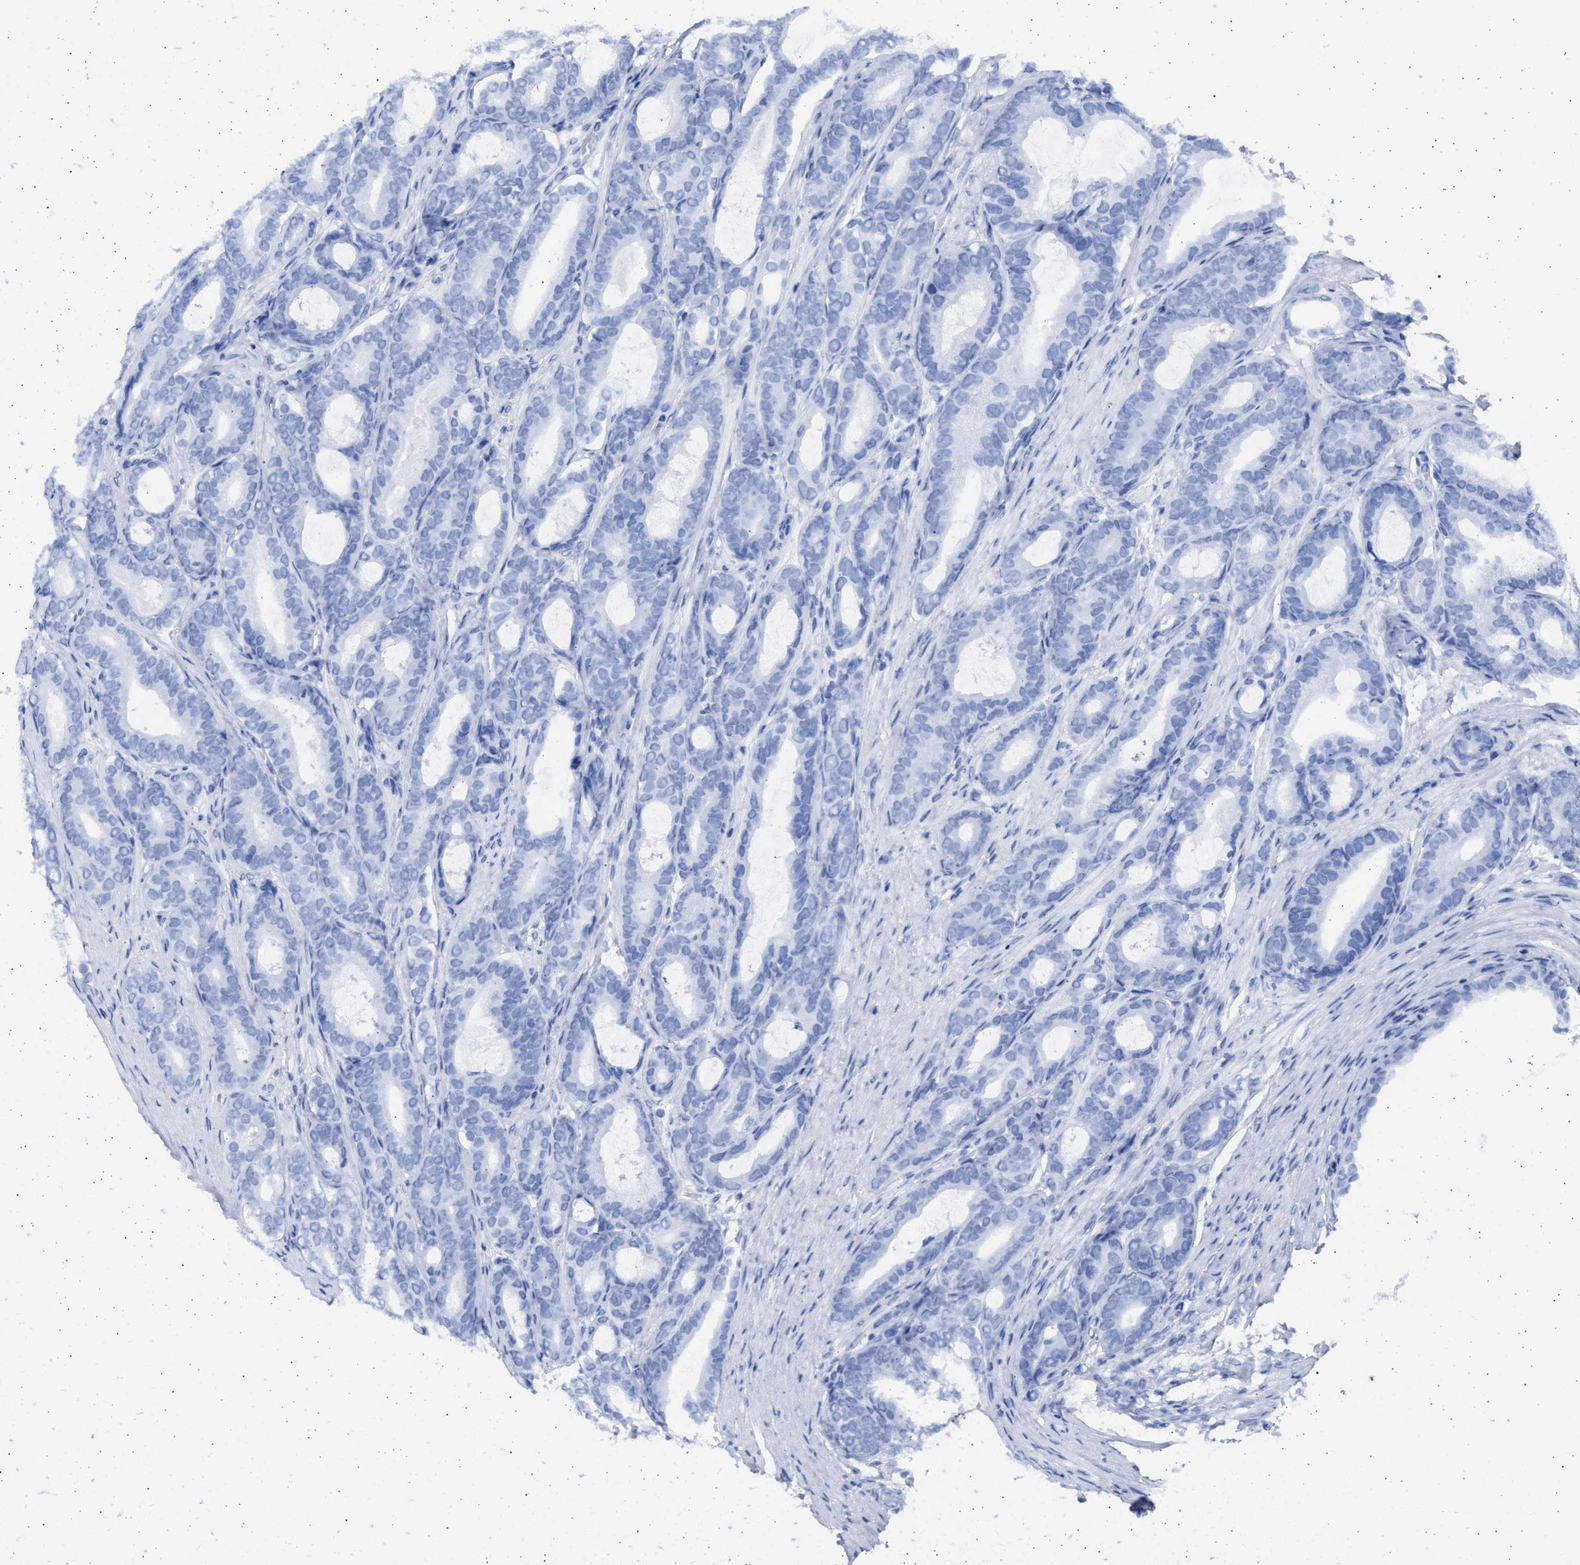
{"staining": {"intensity": "negative", "quantity": "none", "location": "none"}, "tissue": "prostate cancer", "cell_type": "Tumor cells", "image_type": "cancer", "snomed": [{"axis": "morphology", "description": "Adenocarcinoma, High grade"}, {"axis": "topography", "description": "Prostate"}], "caption": "There is no significant staining in tumor cells of prostate adenocarcinoma (high-grade).", "gene": "ALDOC", "patient": {"sex": "male", "age": 60}}